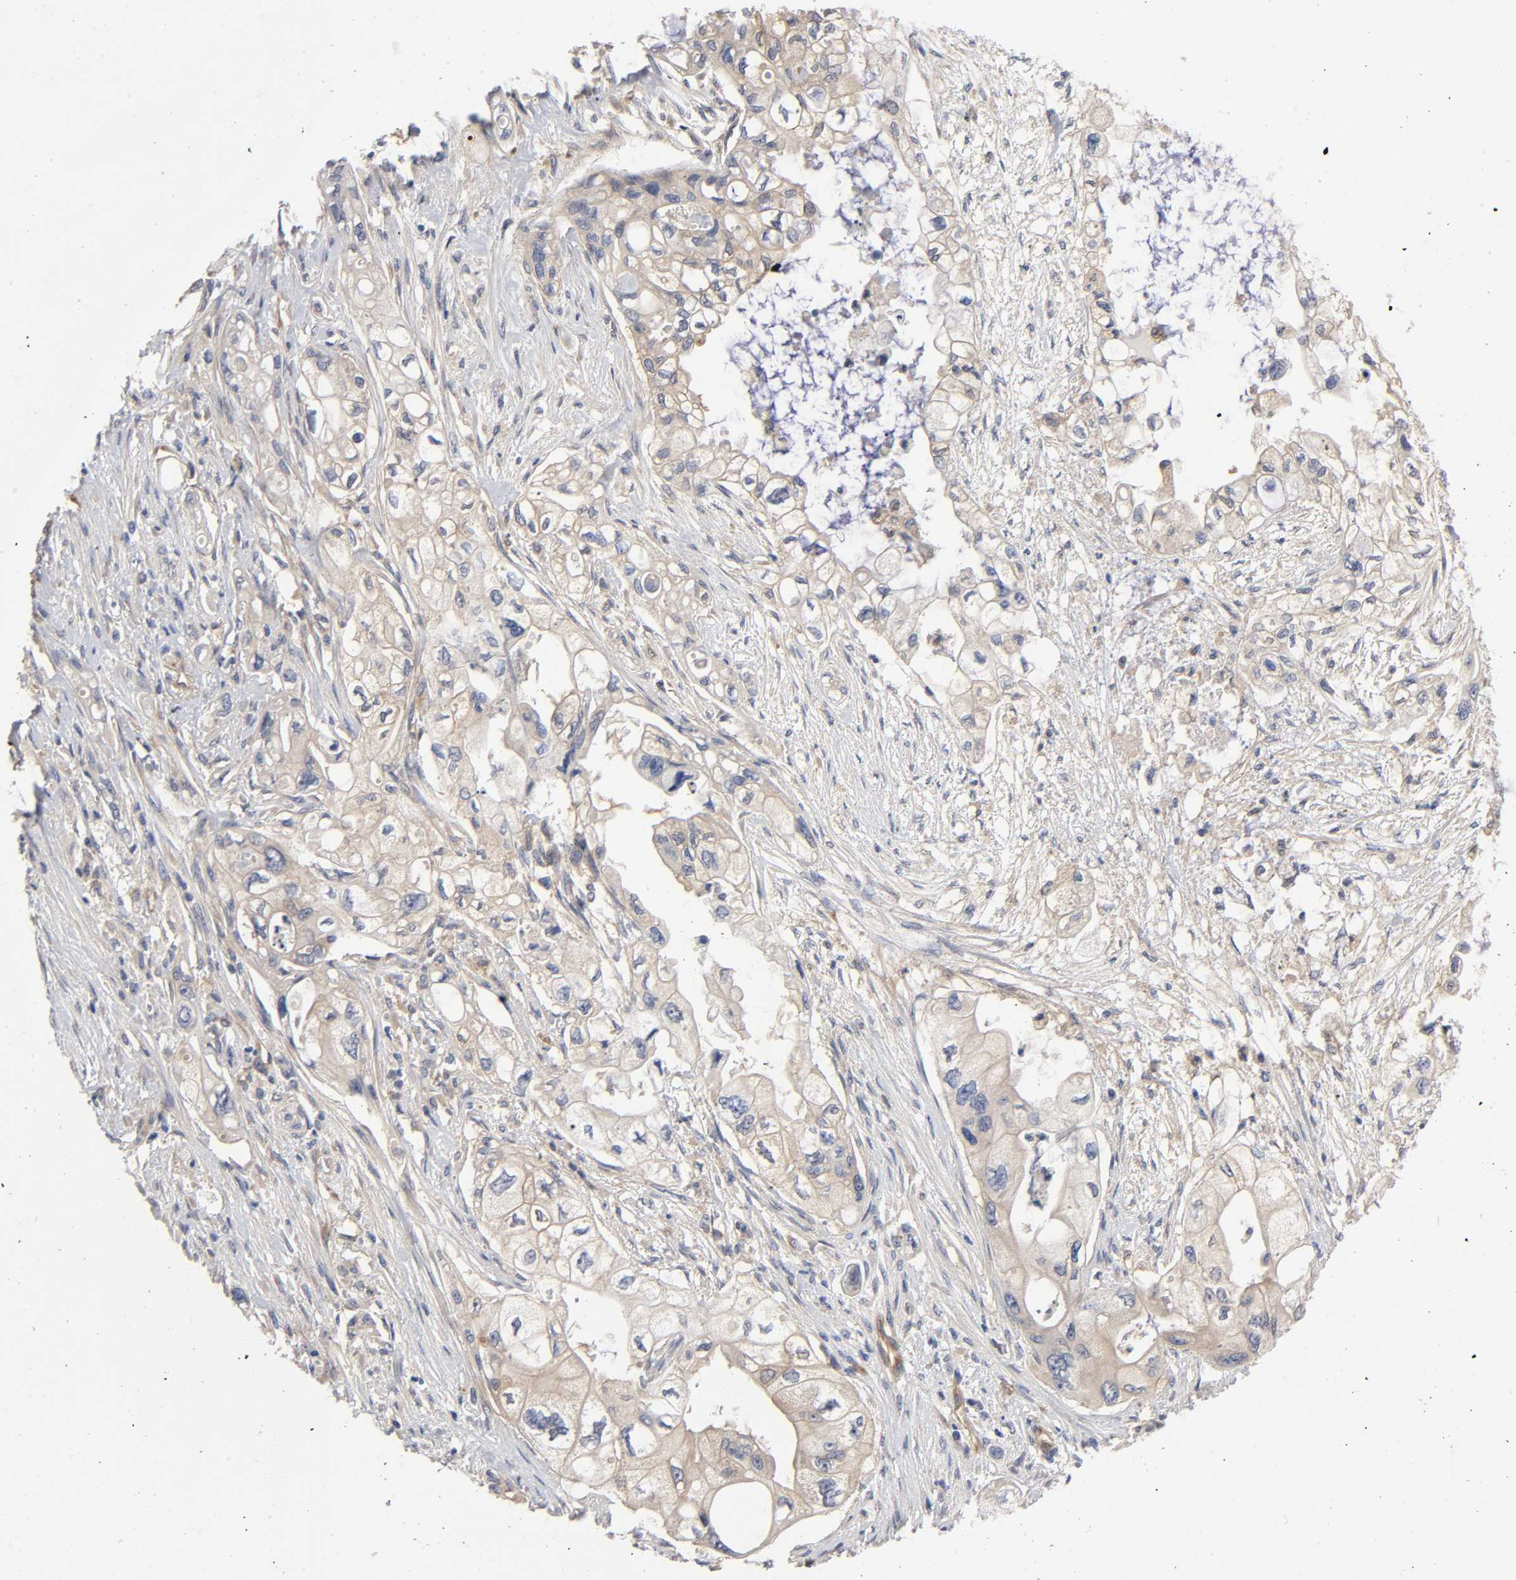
{"staining": {"intensity": "negative", "quantity": "none", "location": "none"}, "tissue": "pancreatic cancer", "cell_type": "Tumor cells", "image_type": "cancer", "snomed": [{"axis": "morphology", "description": "Normal tissue, NOS"}, {"axis": "topography", "description": "Pancreas"}], "caption": "Protein analysis of pancreatic cancer displays no significant expression in tumor cells.", "gene": "RAB13", "patient": {"sex": "male", "age": 42}}